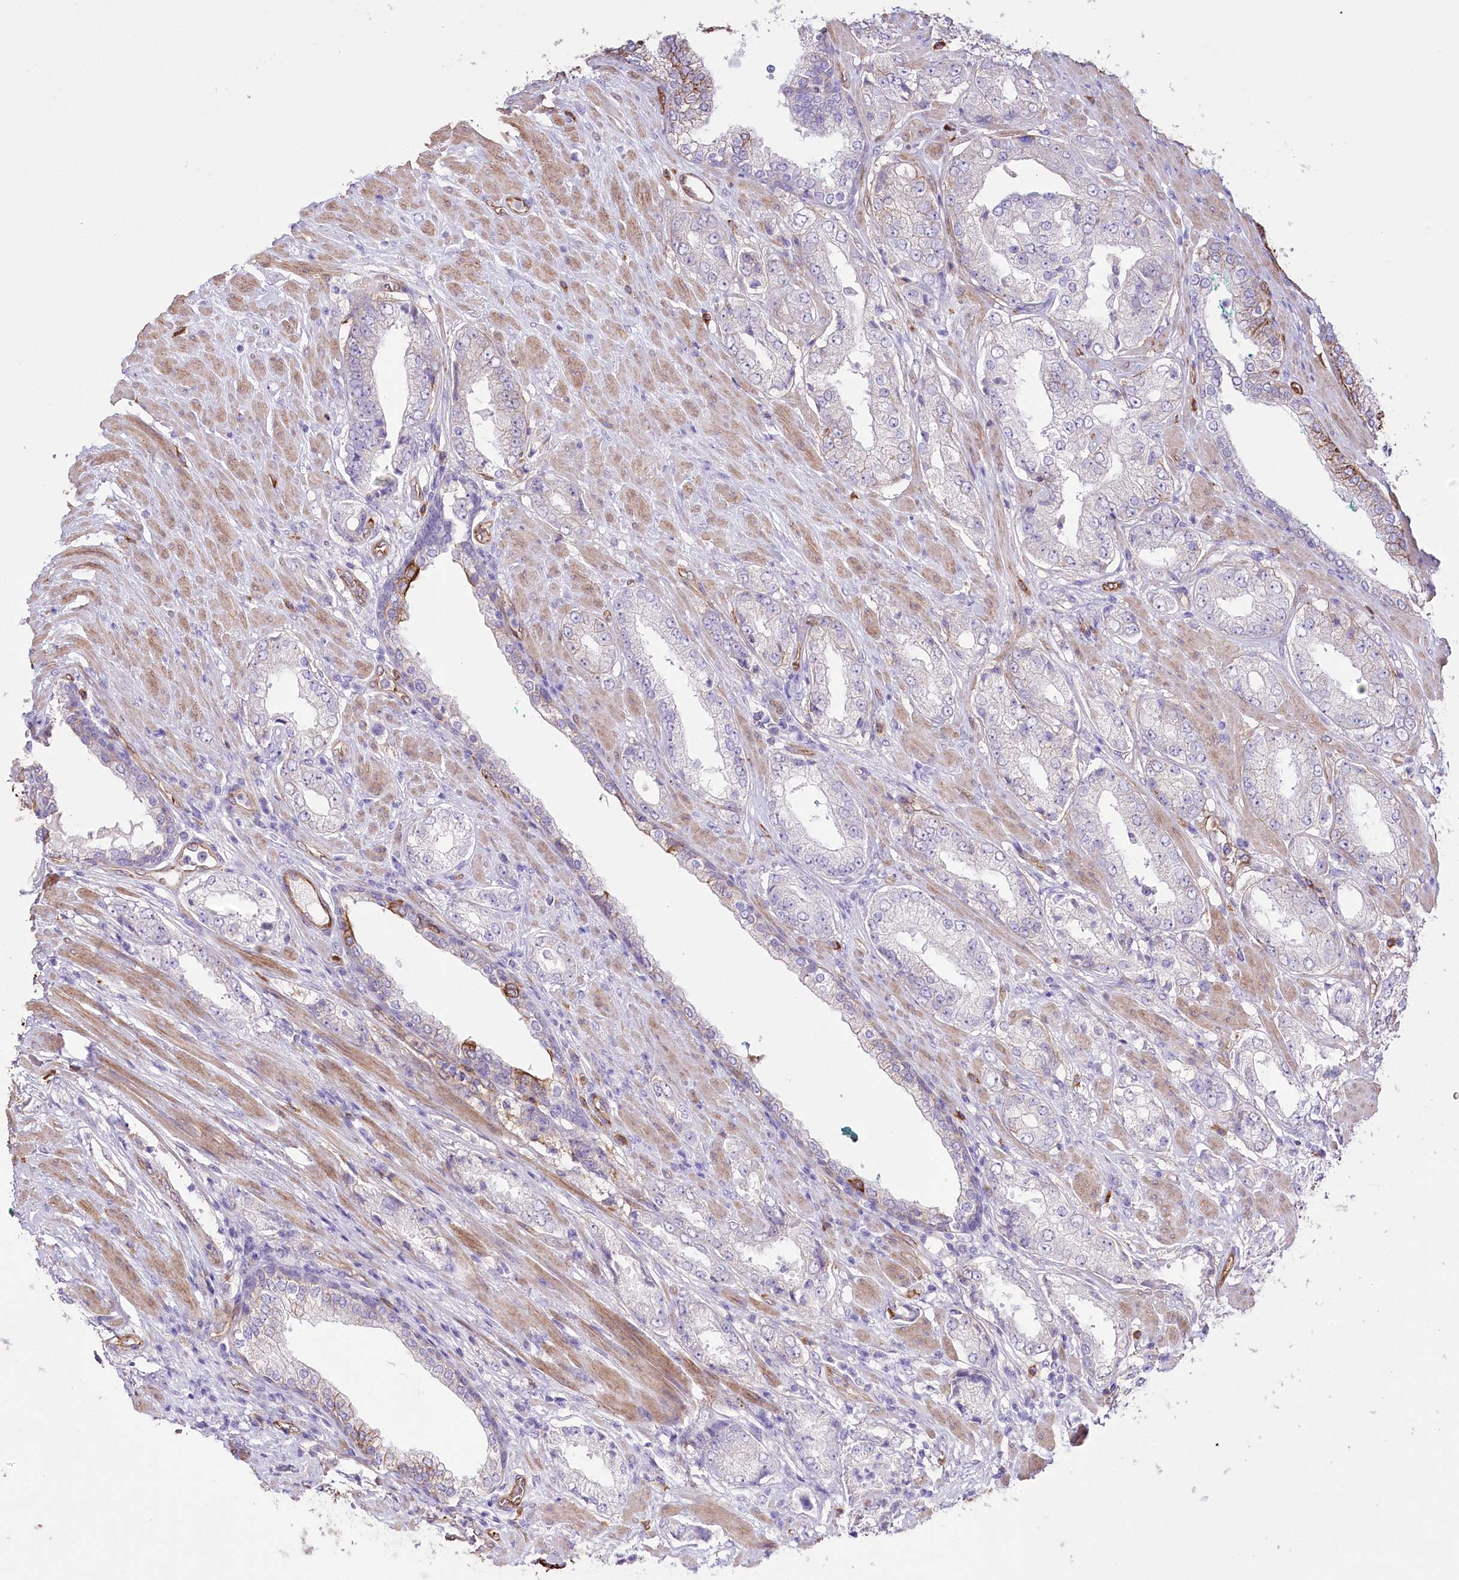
{"staining": {"intensity": "negative", "quantity": "none", "location": "none"}, "tissue": "prostate cancer", "cell_type": "Tumor cells", "image_type": "cancer", "snomed": [{"axis": "morphology", "description": "Adenocarcinoma, Low grade"}, {"axis": "topography", "description": "Prostate"}], "caption": "There is no significant staining in tumor cells of prostate low-grade adenocarcinoma.", "gene": "SLC39A10", "patient": {"sex": "male", "age": 67}}